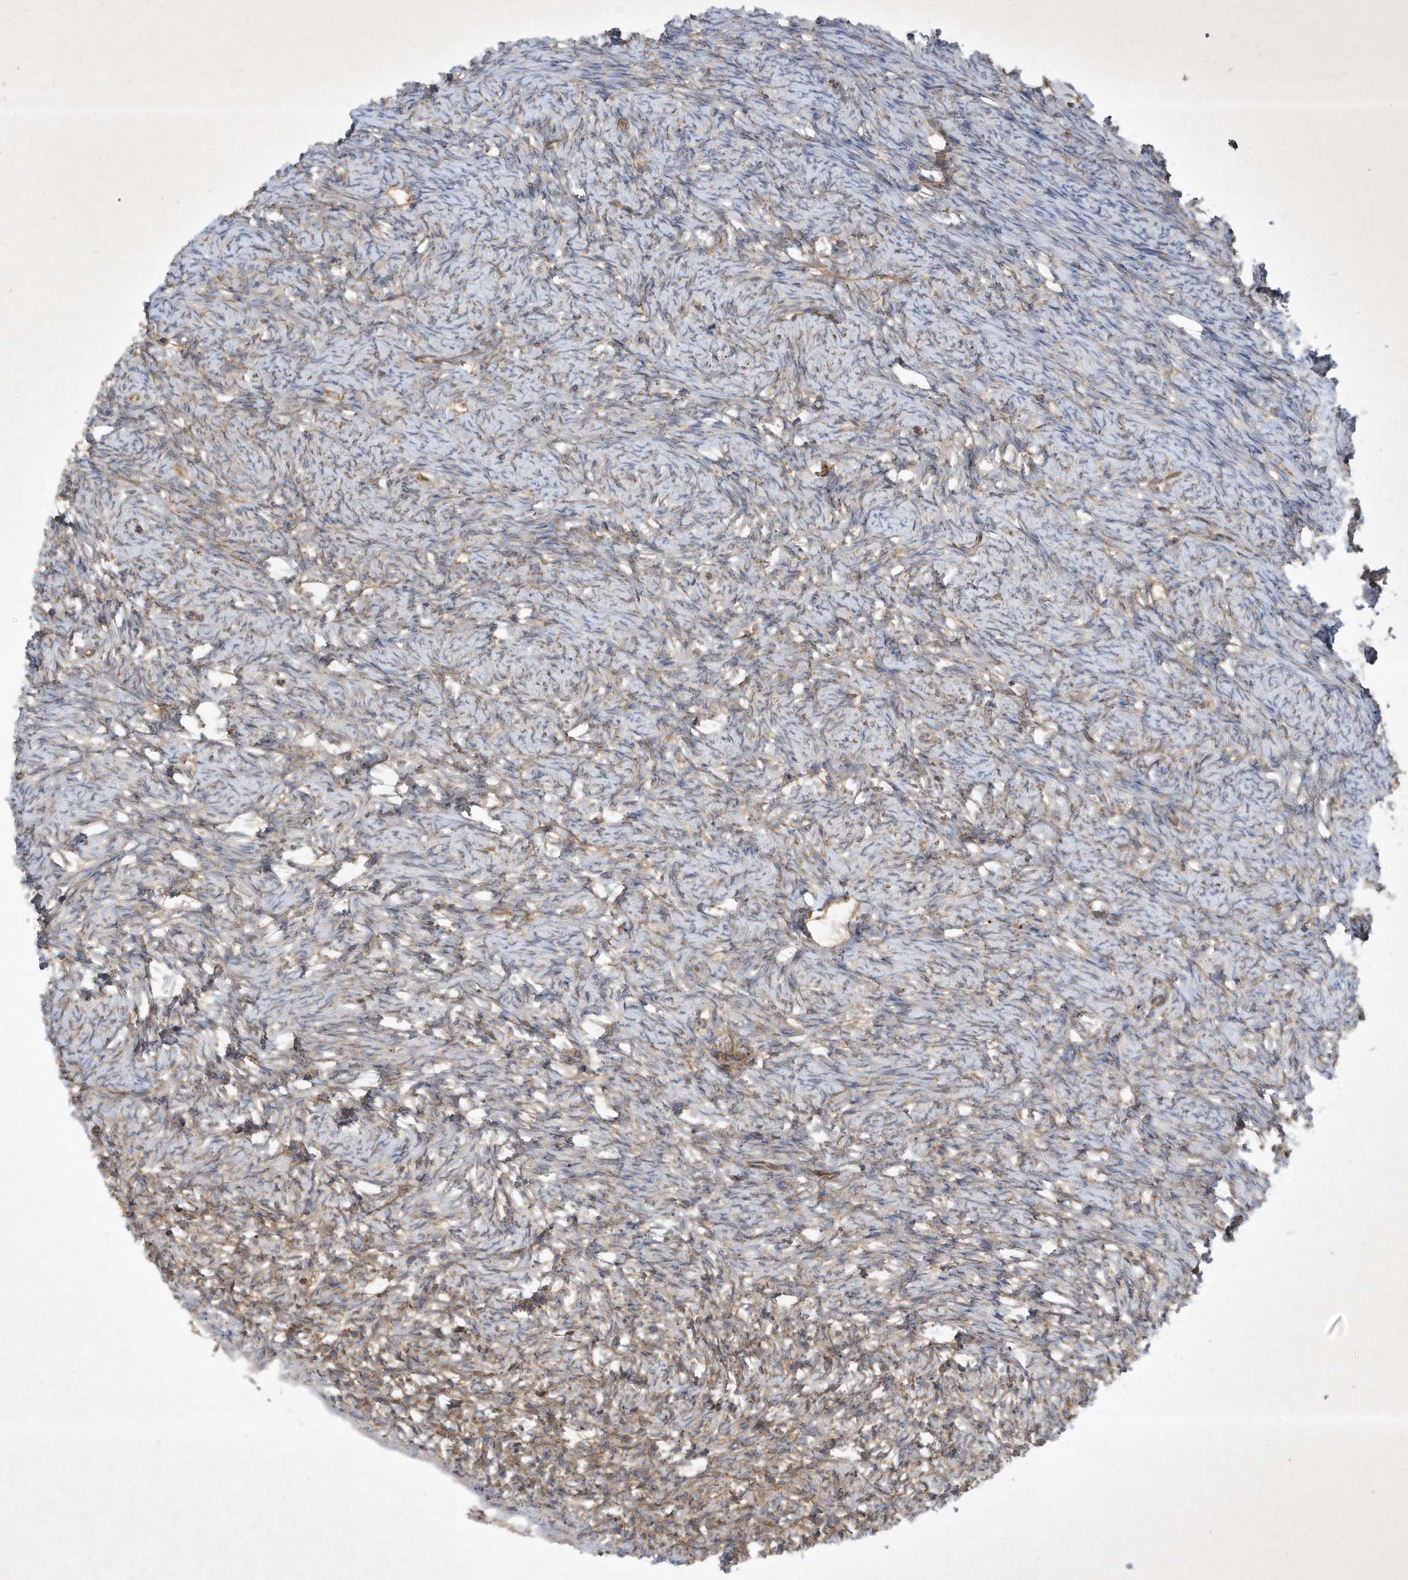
{"staining": {"intensity": "negative", "quantity": "none", "location": "none"}, "tissue": "ovary", "cell_type": "Ovarian stroma cells", "image_type": "normal", "snomed": [{"axis": "morphology", "description": "Normal tissue, NOS"}, {"axis": "morphology", "description": "Cyst, NOS"}, {"axis": "topography", "description": "Ovary"}], "caption": "Immunohistochemistry (IHC) of unremarkable ovary reveals no staining in ovarian stroma cells.", "gene": "SYNJ2", "patient": {"sex": "female", "age": 33}}